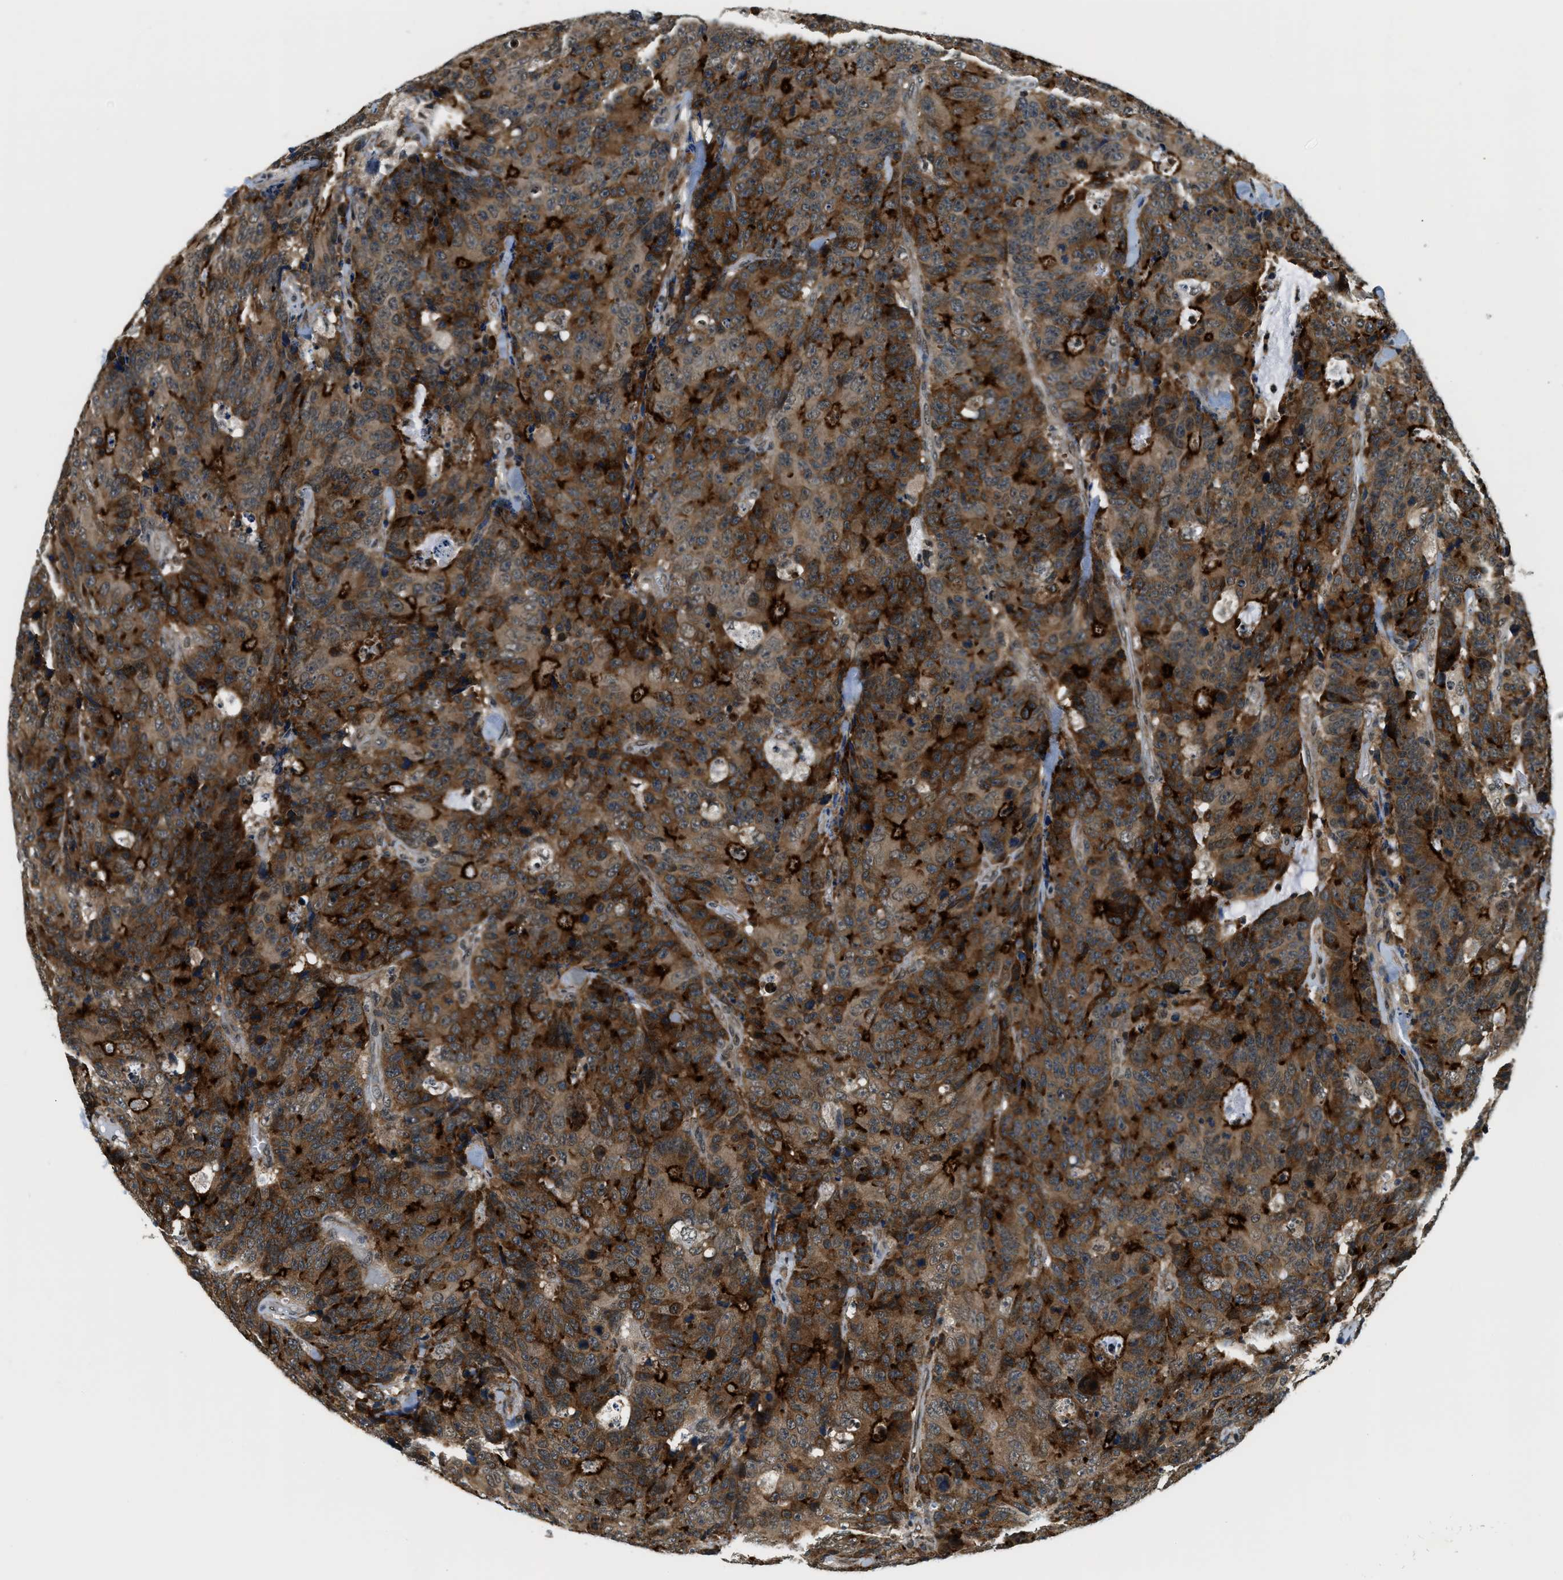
{"staining": {"intensity": "strong", "quantity": "25%-75%", "location": "cytoplasmic/membranous"}, "tissue": "colorectal cancer", "cell_type": "Tumor cells", "image_type": "cancer", "snomed": [{"axis": "morphology", "description": "Adenocarcinoma, NOS"}, {"axis": "topography", "description": "Colon"}], "caption": "Adenocarcinoma (colorectal) stained for a protein demonstrates strong cytoplasmic/membranous positivity in tumor cells.", "gene": "RAB11FIP1", "patient": {"sex": "female", "age": 86}}